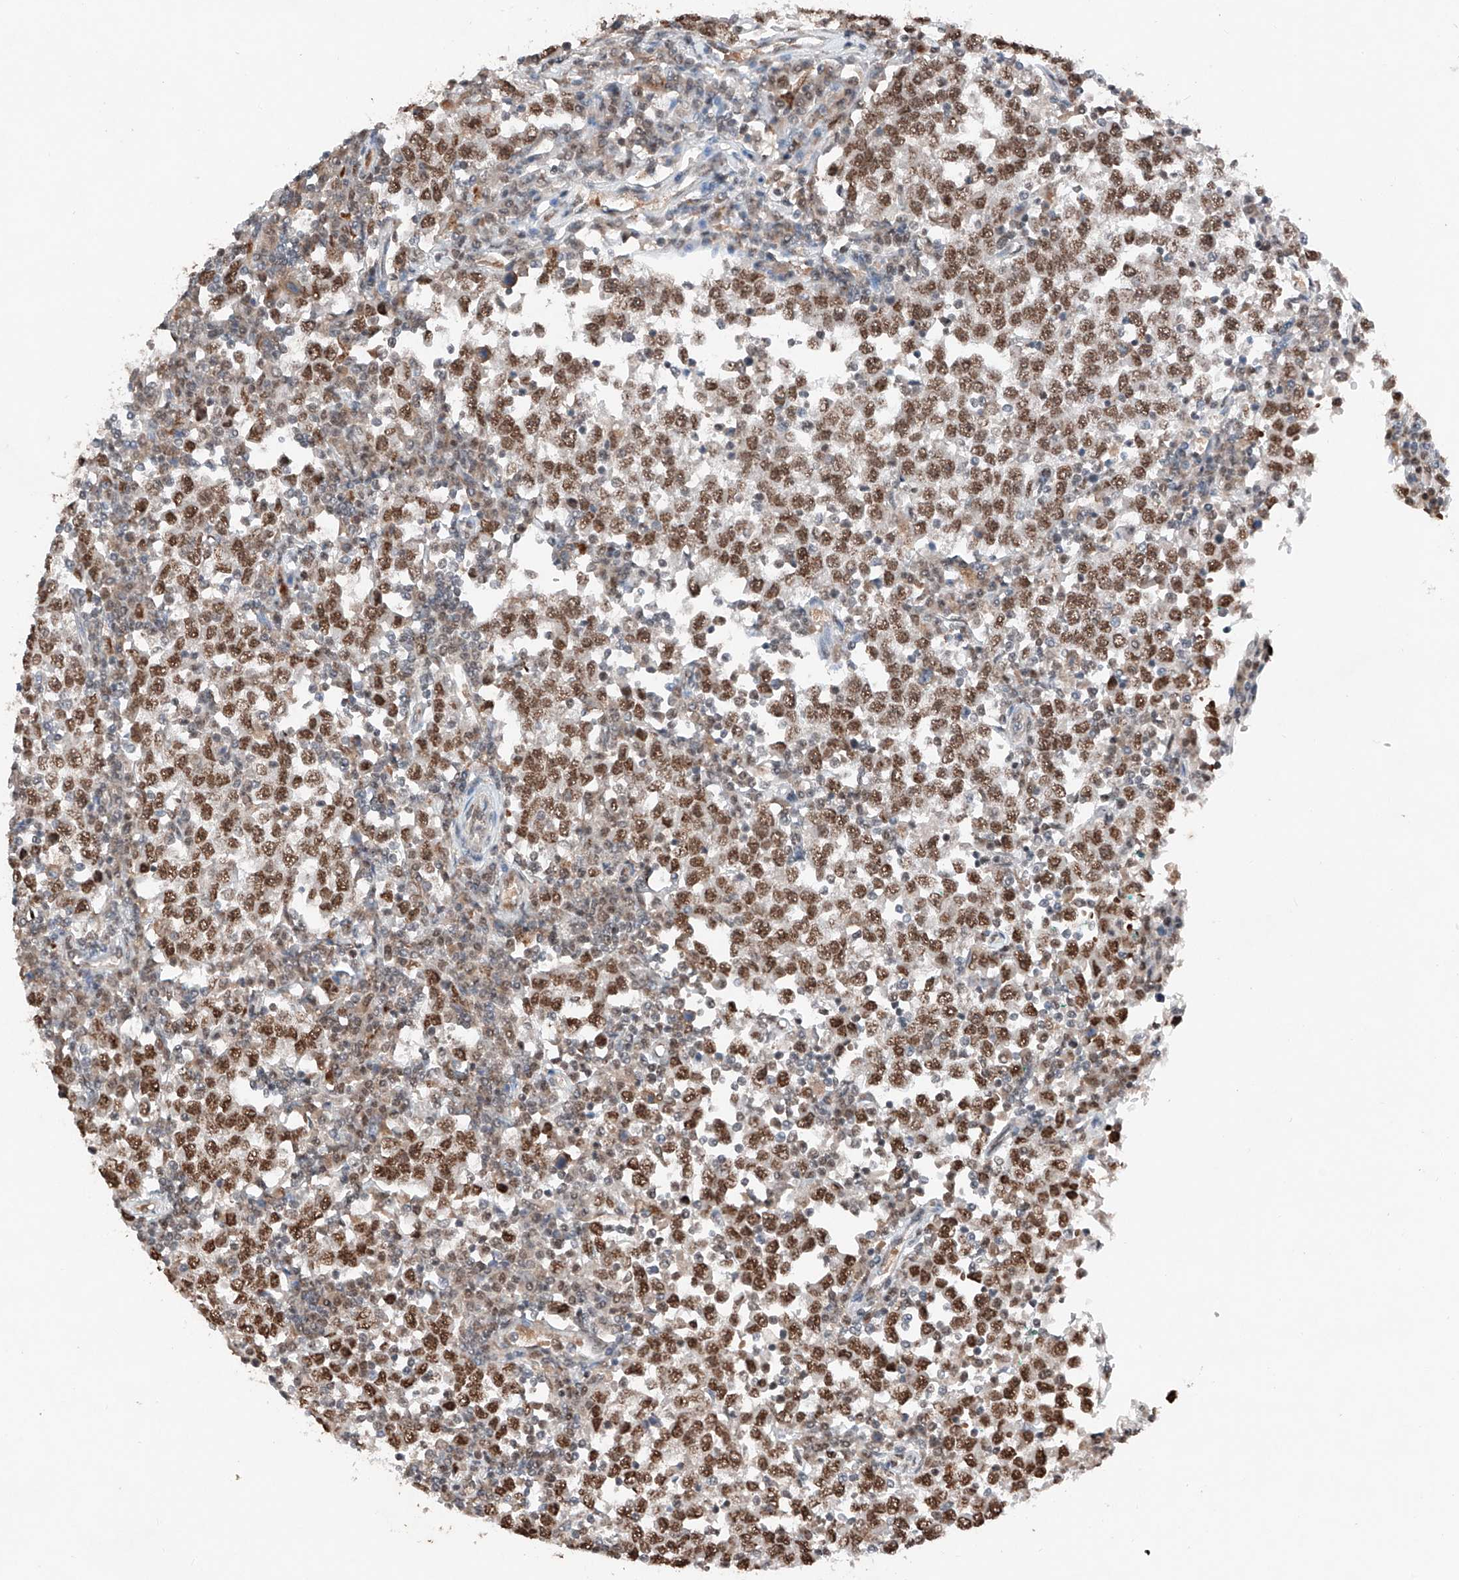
{"staining": {"intensity": "strong", "quantity": ">75%", "location": "nuclear"}, "tissue": "testis cancer", "cell_type": "Tumor cells", "image_type": "cancer", "snomed": [{"axis": "morphology", "description": "Seminoma, NOS"}, {"axis": "topography", "description": "Testis"}], "caption": "A brown stain shows strong nuclear staining of a protein in seminoma (testis) tumor cells. The staining was performed using DAB, with brown indicating positive protein expression. Nuclei are stained blue with hematoxylin.", "gene": "TBX4", "patient": {"sex": "male", "age": 65}}